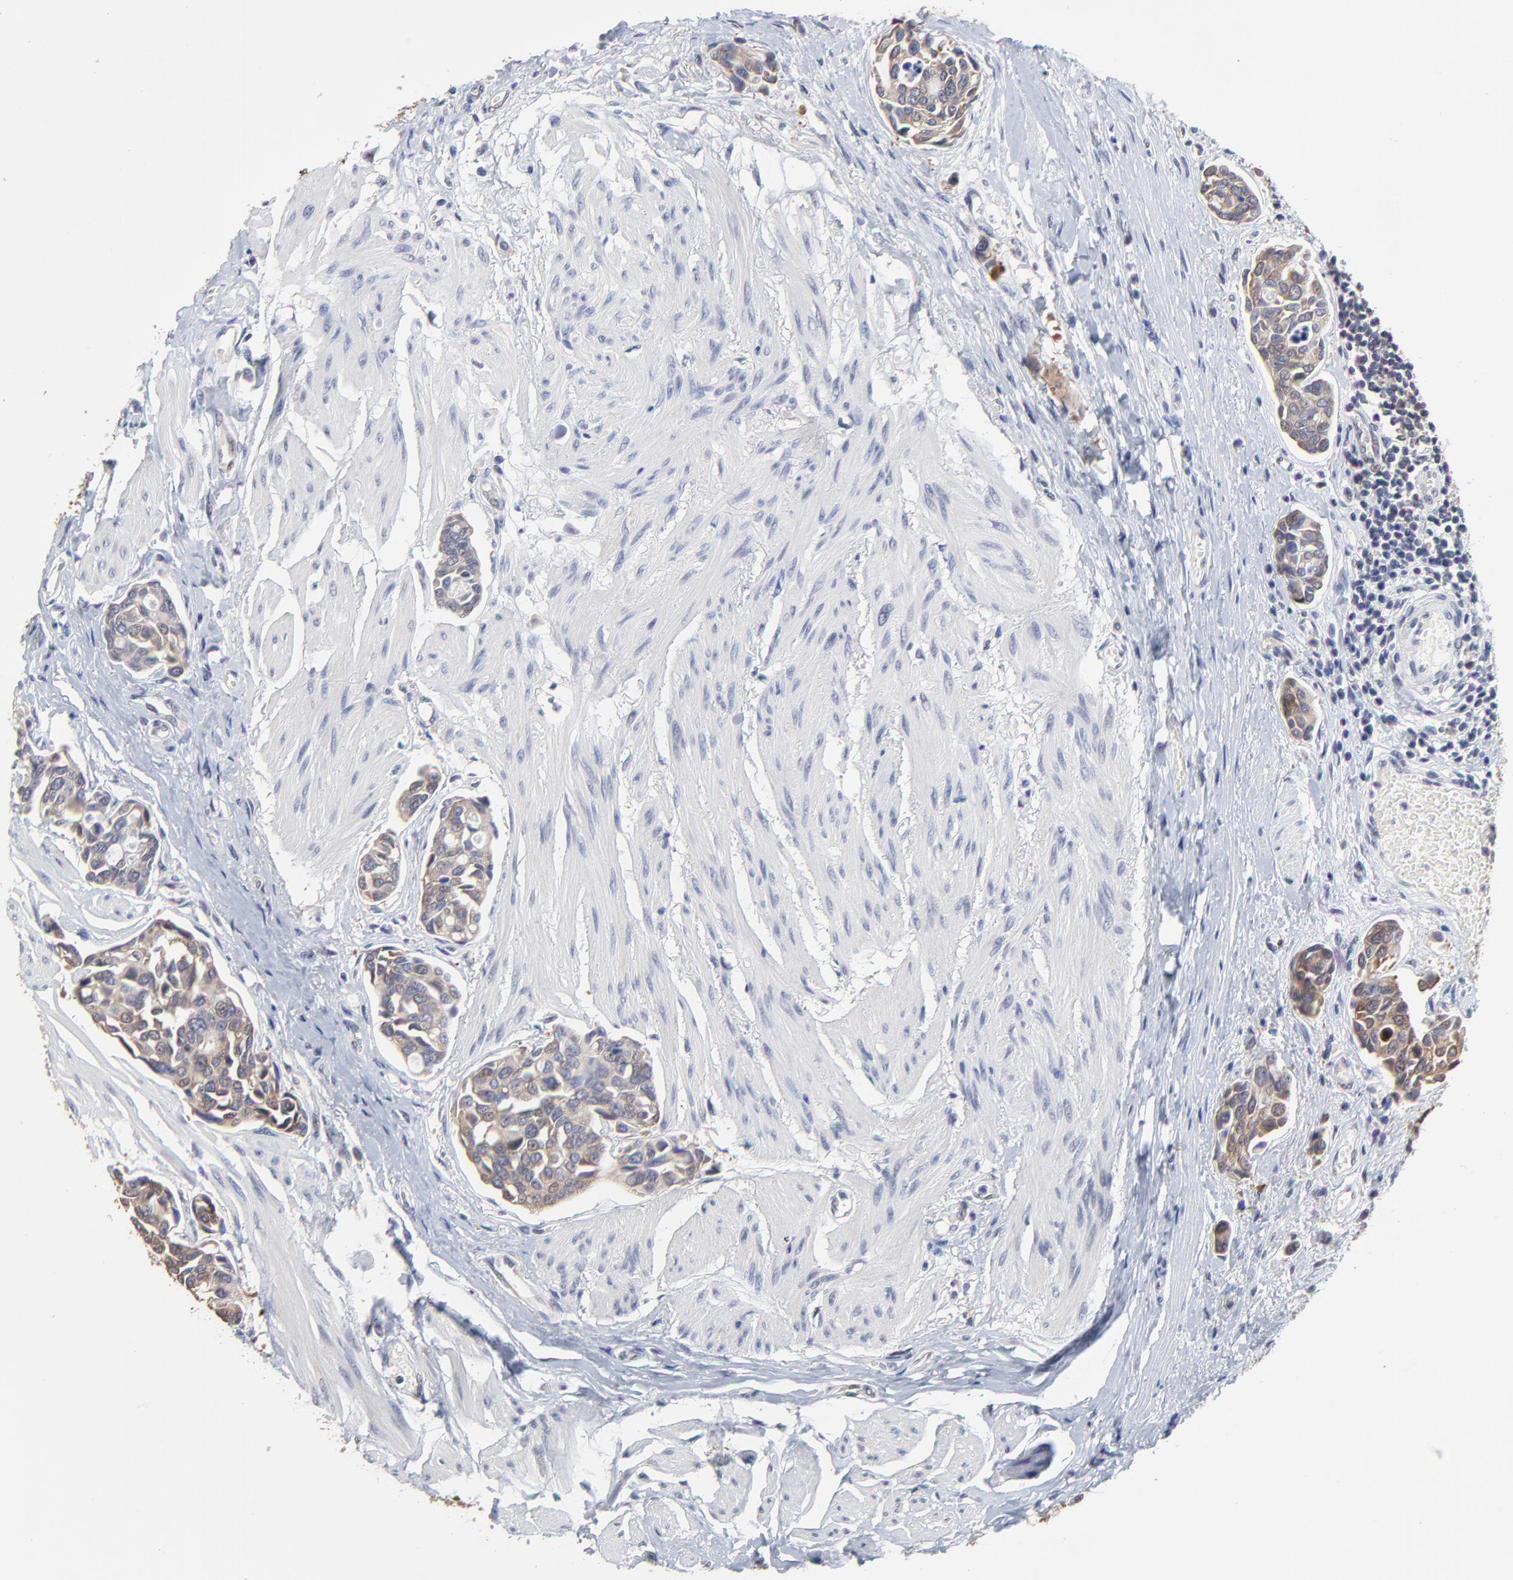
{"staining": {"intensity": "moderate", "quantity": ">75%", "location": "cytoplasmic/membranous"}, "tissue": "urothelial cancer", "cell_type": "Tumor cells", "image_type": "cancer", "snomed": [{"axis": "morphology", "description": "Urothelial carcinoma, High grade"}, {"axis": "topography", "description": "Urinary bladder"}], "caption": "Protein expression analysis of high-grade urothelial carcinoma reveals moderate cytoplasmic/membranous staining in about >75% of tumor cells. Immunohistochemistry stains the protein of interest in brown and the nuclei are stained blue.", "gene": "CCT2", "patient": {"sex": "male", "age": 78}}